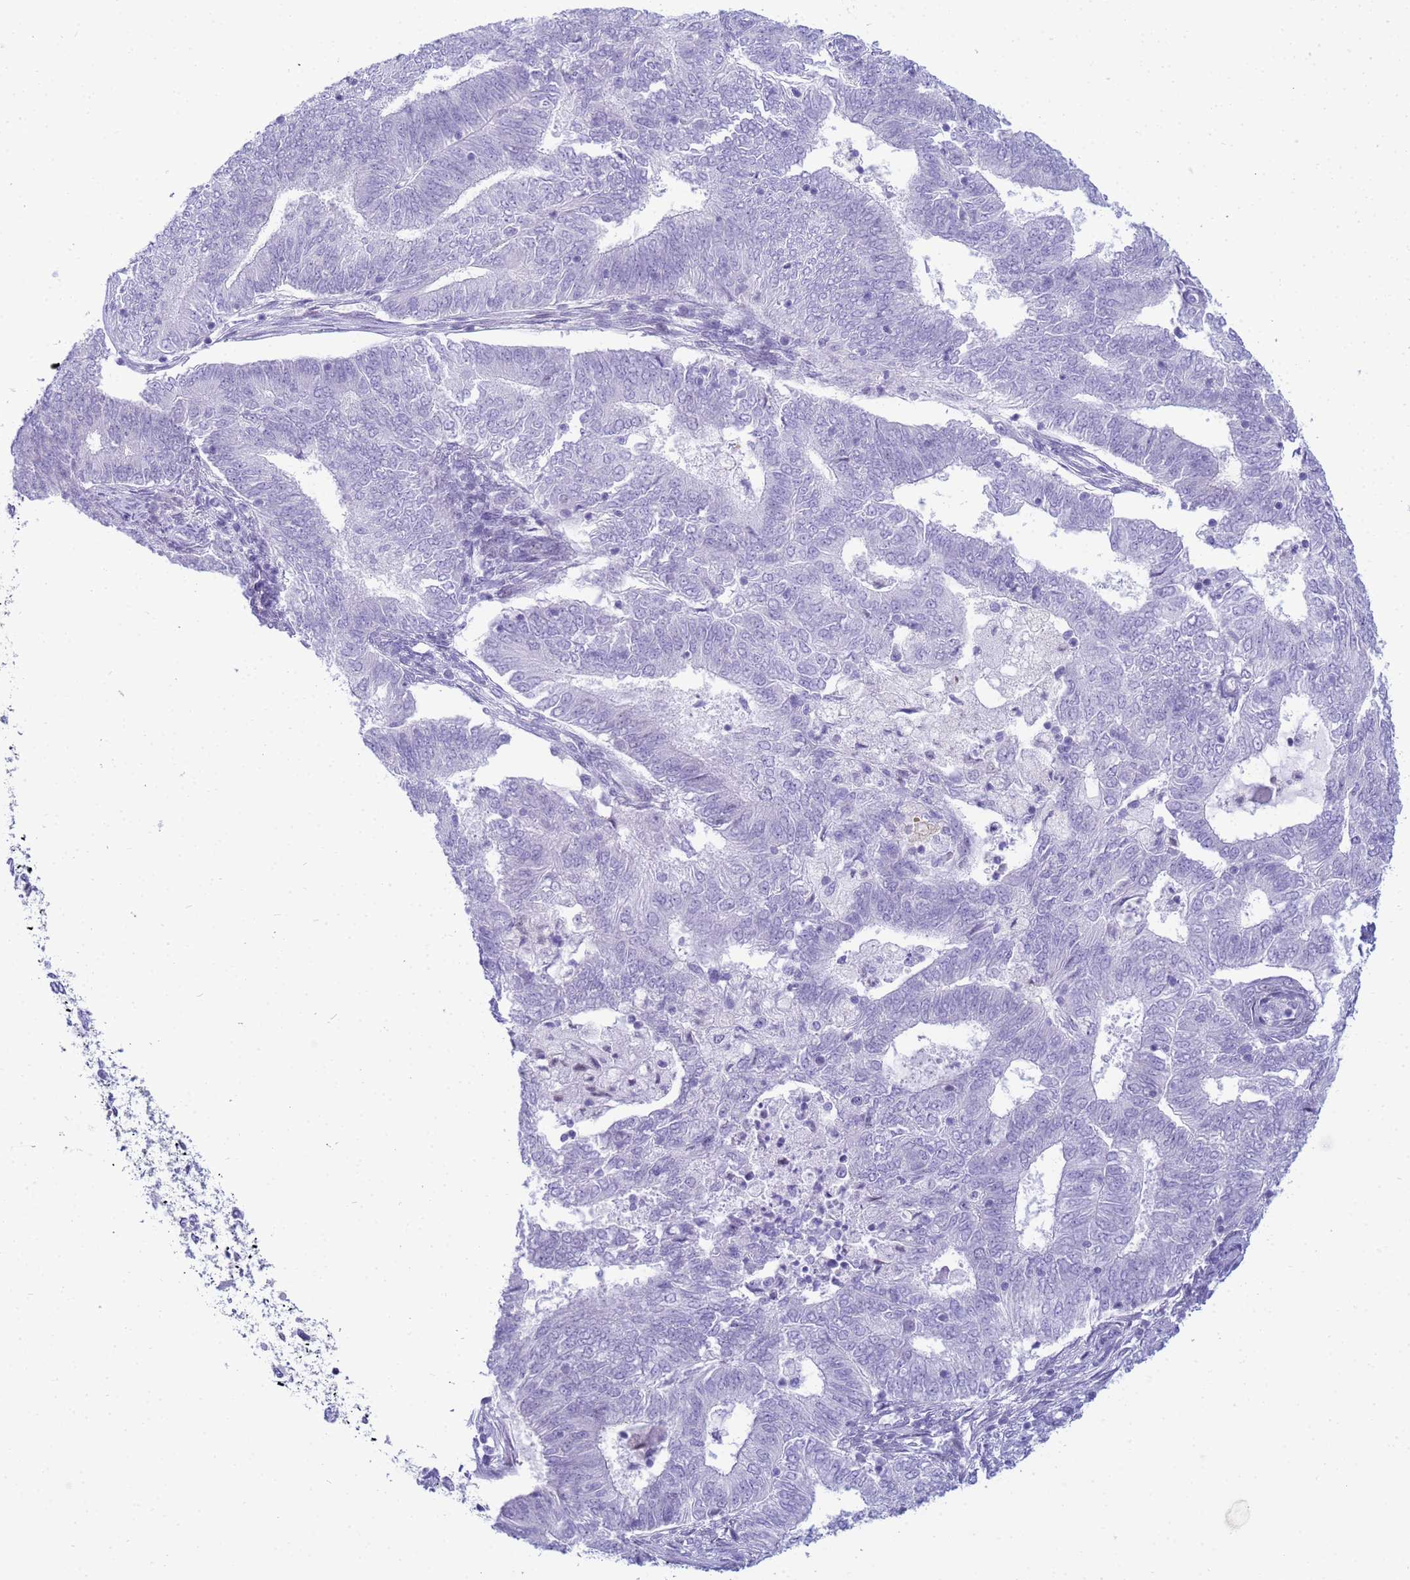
{"staining": {"intensity": "negative", "quantity": "none", "location": "none"}, "tissue": "endometrial cancer", "cell_type": "Tumor cells", "image_type": "cancer", "snomed": [{"axis": "morphology", "description": "Adenocarcinoma, NOS"}, {"axis": "topography", "description": "Endometrium"}], "caption": "The photomicrograph exhibits no staining of tumor cells in endometrial adenocarcinoma. (DAB (3,3'-diaminobenzidine) immunohistochemistry, high magnification).", "gene": "SNX20", "patient": {"sex": "female", "age": 62}}